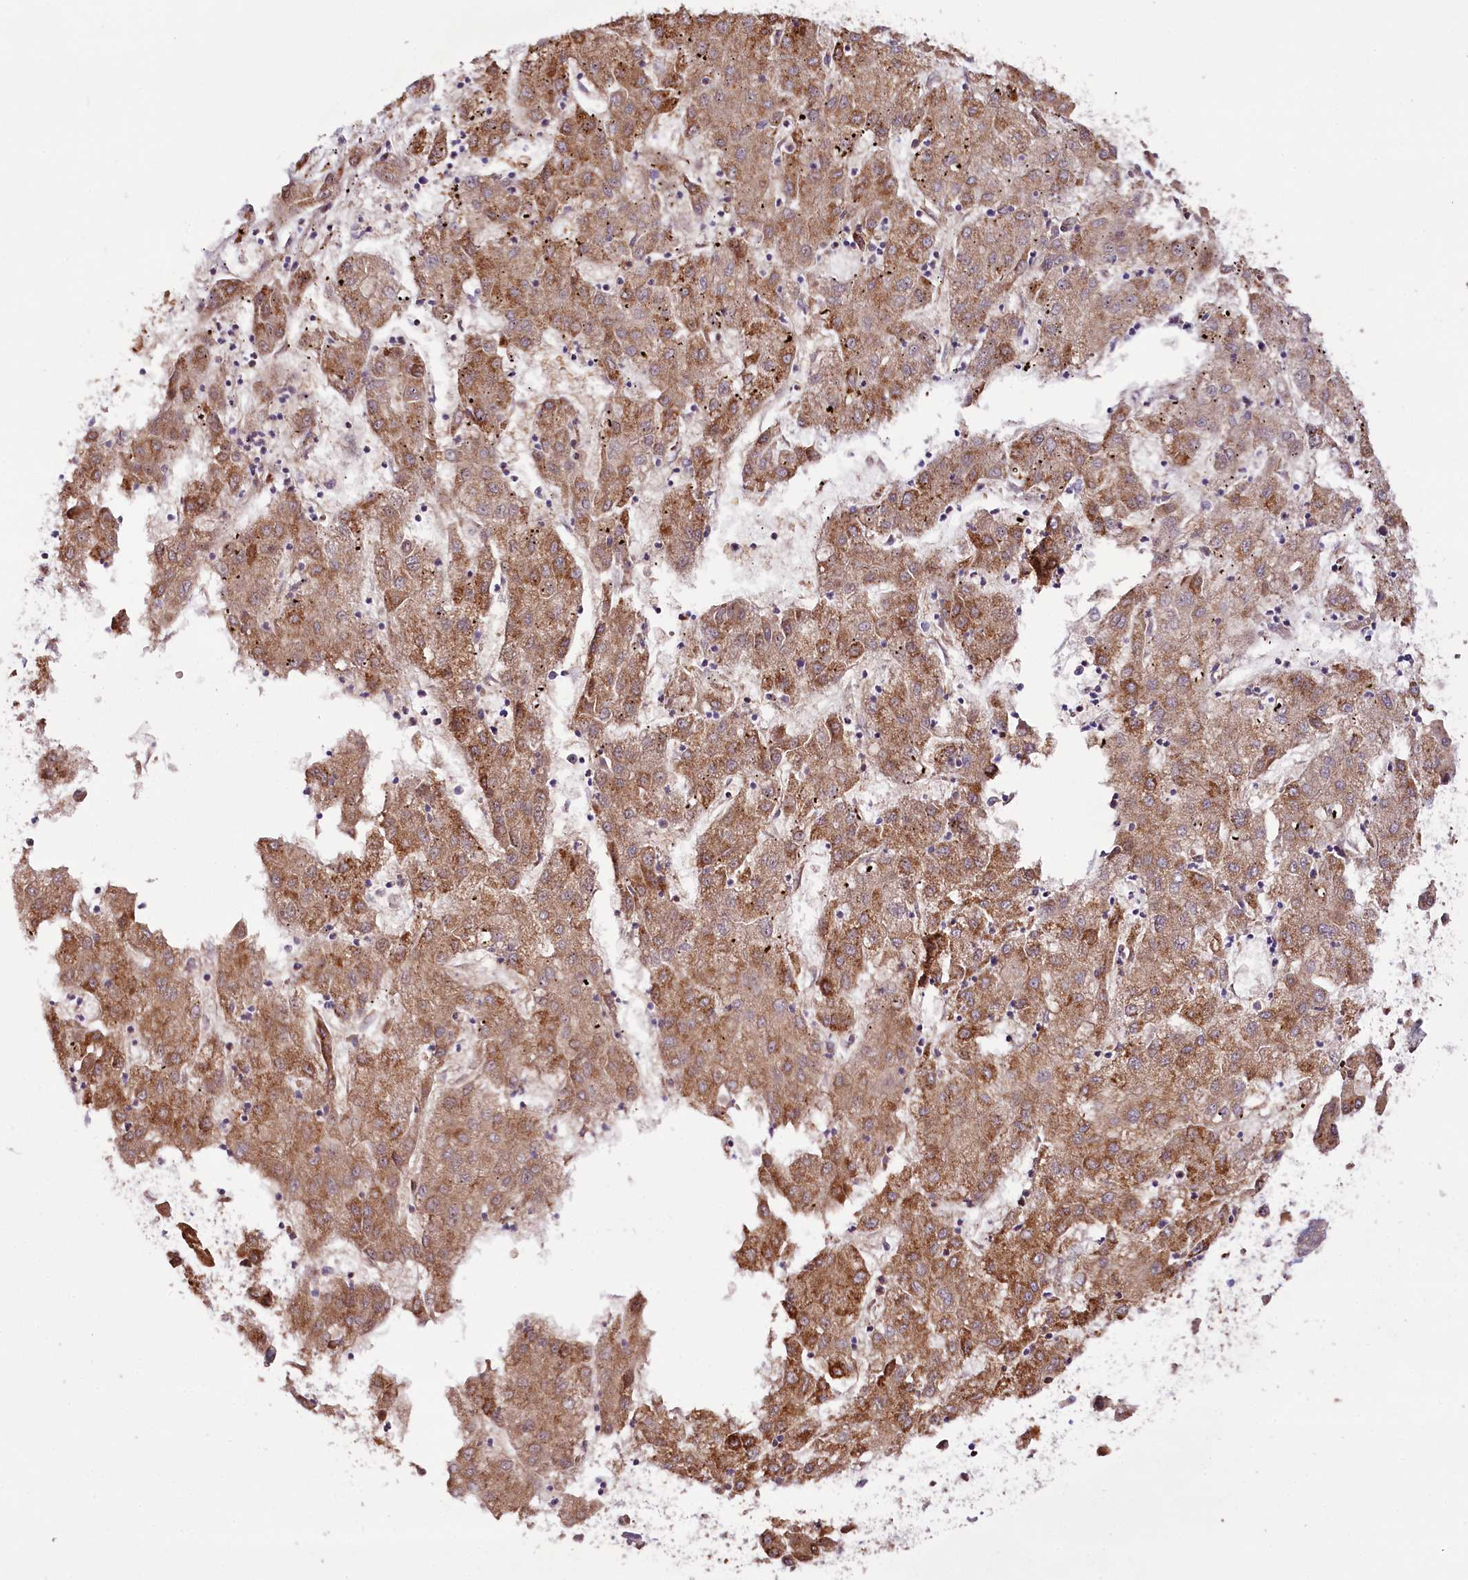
{"staining": {"intensity": "moderate", "quantity": ">75%", "location": "cytoplasmic/membranous"}, "tissue": "liver cancer", "cell_type": "Tumor cells", "image_type": "cancer", "snomed": [{"axis": "morphology", "description": "Carcinoma, Hepatocellular, NOS"}, {"axis": "topography", "description": "Liver"}], "caption": "Immunohistochemical staining of liver cancer (hepatocellular carcinoma) exhibits medium levels of moderate cytoplasmic/membranous expression in about >75% of tumor cells.", "gene": "CUTC", "patient": {"sex": "male", "age": 72}}